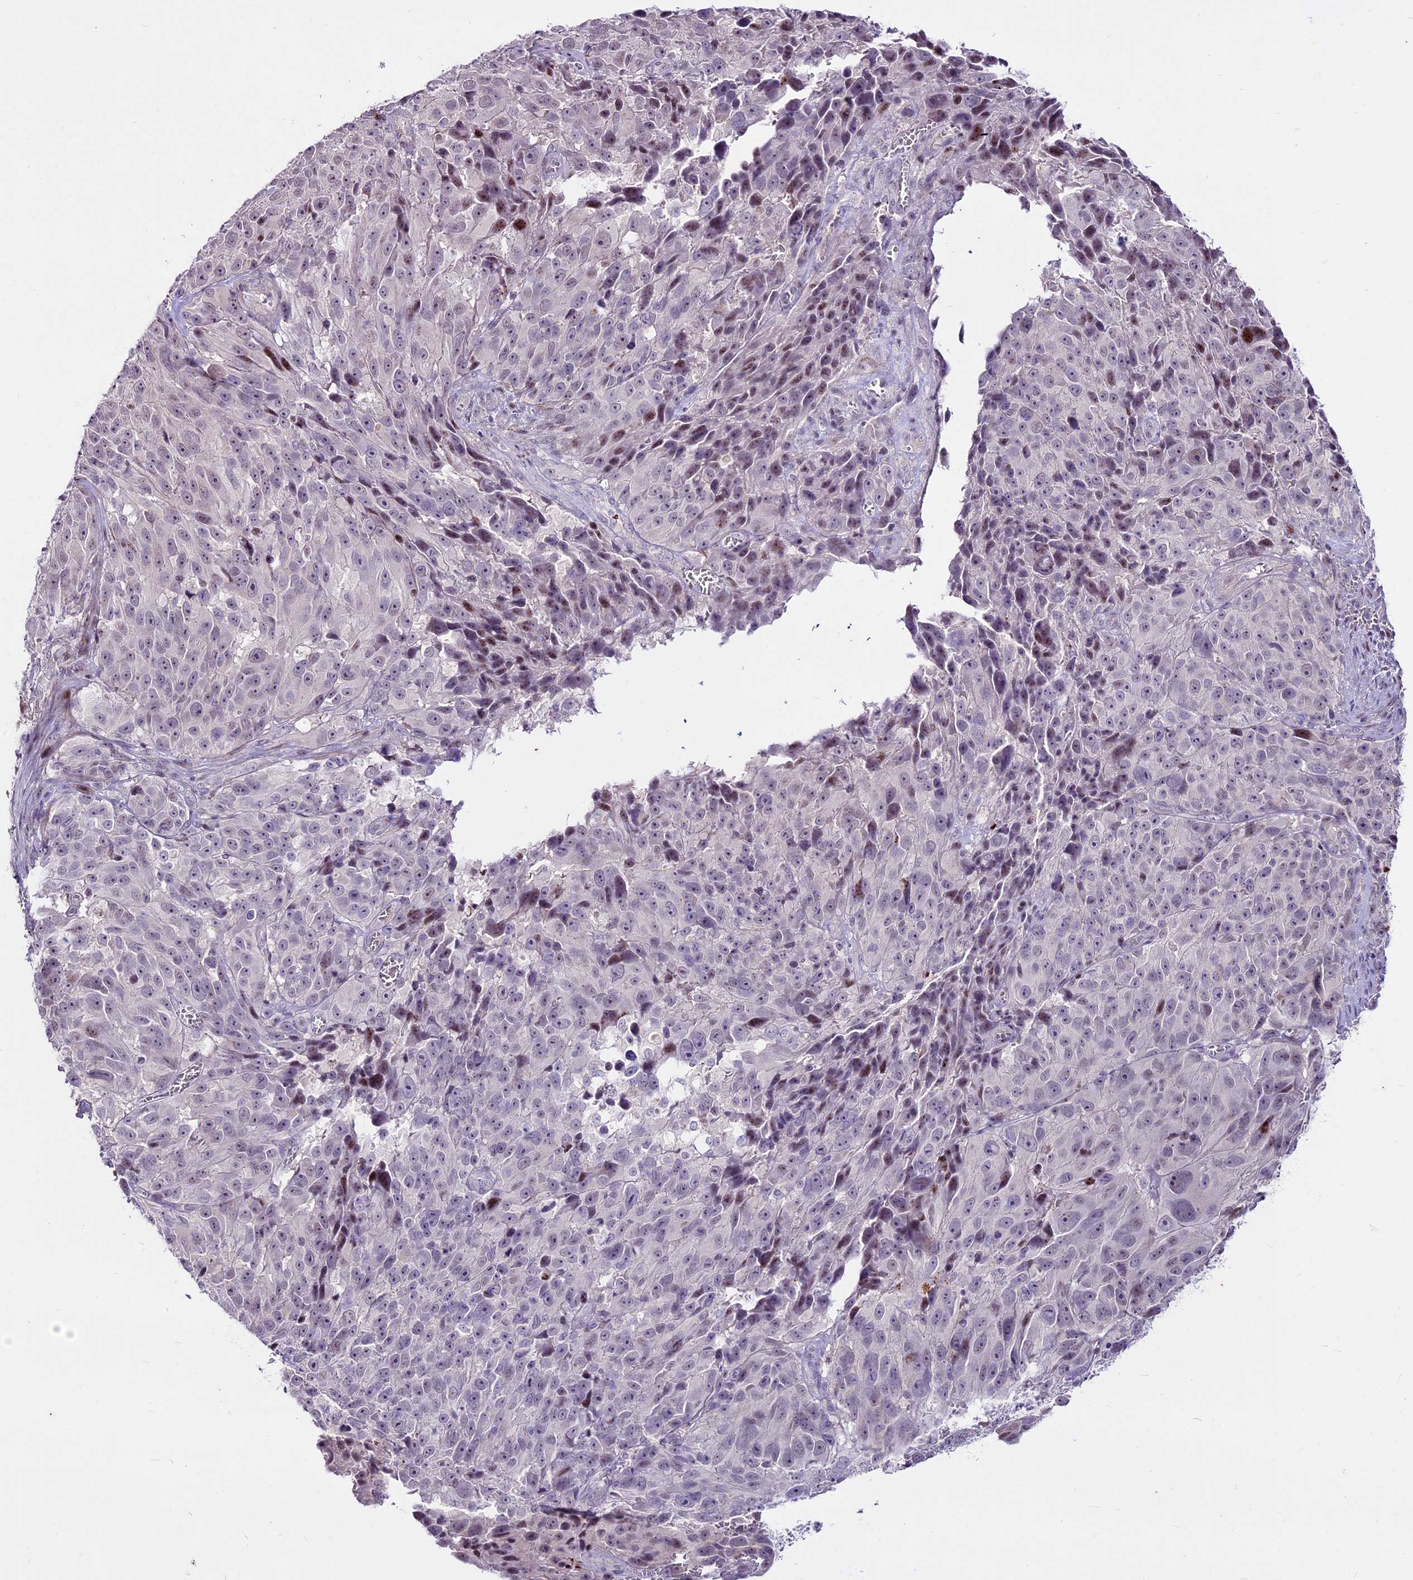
{"staining": {"intensity": "moderate", "quantity": "<25%", "location": "nuclear"}, "tissue": "melanoma", "cell_type": "Tumor cells", "image_type": "cancer", "snomed": [{"axis": "morphology", "description": "Malignant melanoma, NOS"}, {"axis": "topography", "description": "Skin"}], "caption": "Malignant melanoma stained with DAB immunohistochemistry (IHC) exhibits low levels of moderate nuclear expression in about <25% of tumor cells. (DAB (3,3'-diaminobenzidine) IHC with brightfield microscopy, high magnification).", "gene": "SUSD3", "patient": {"sex": "male", "age": 84}}